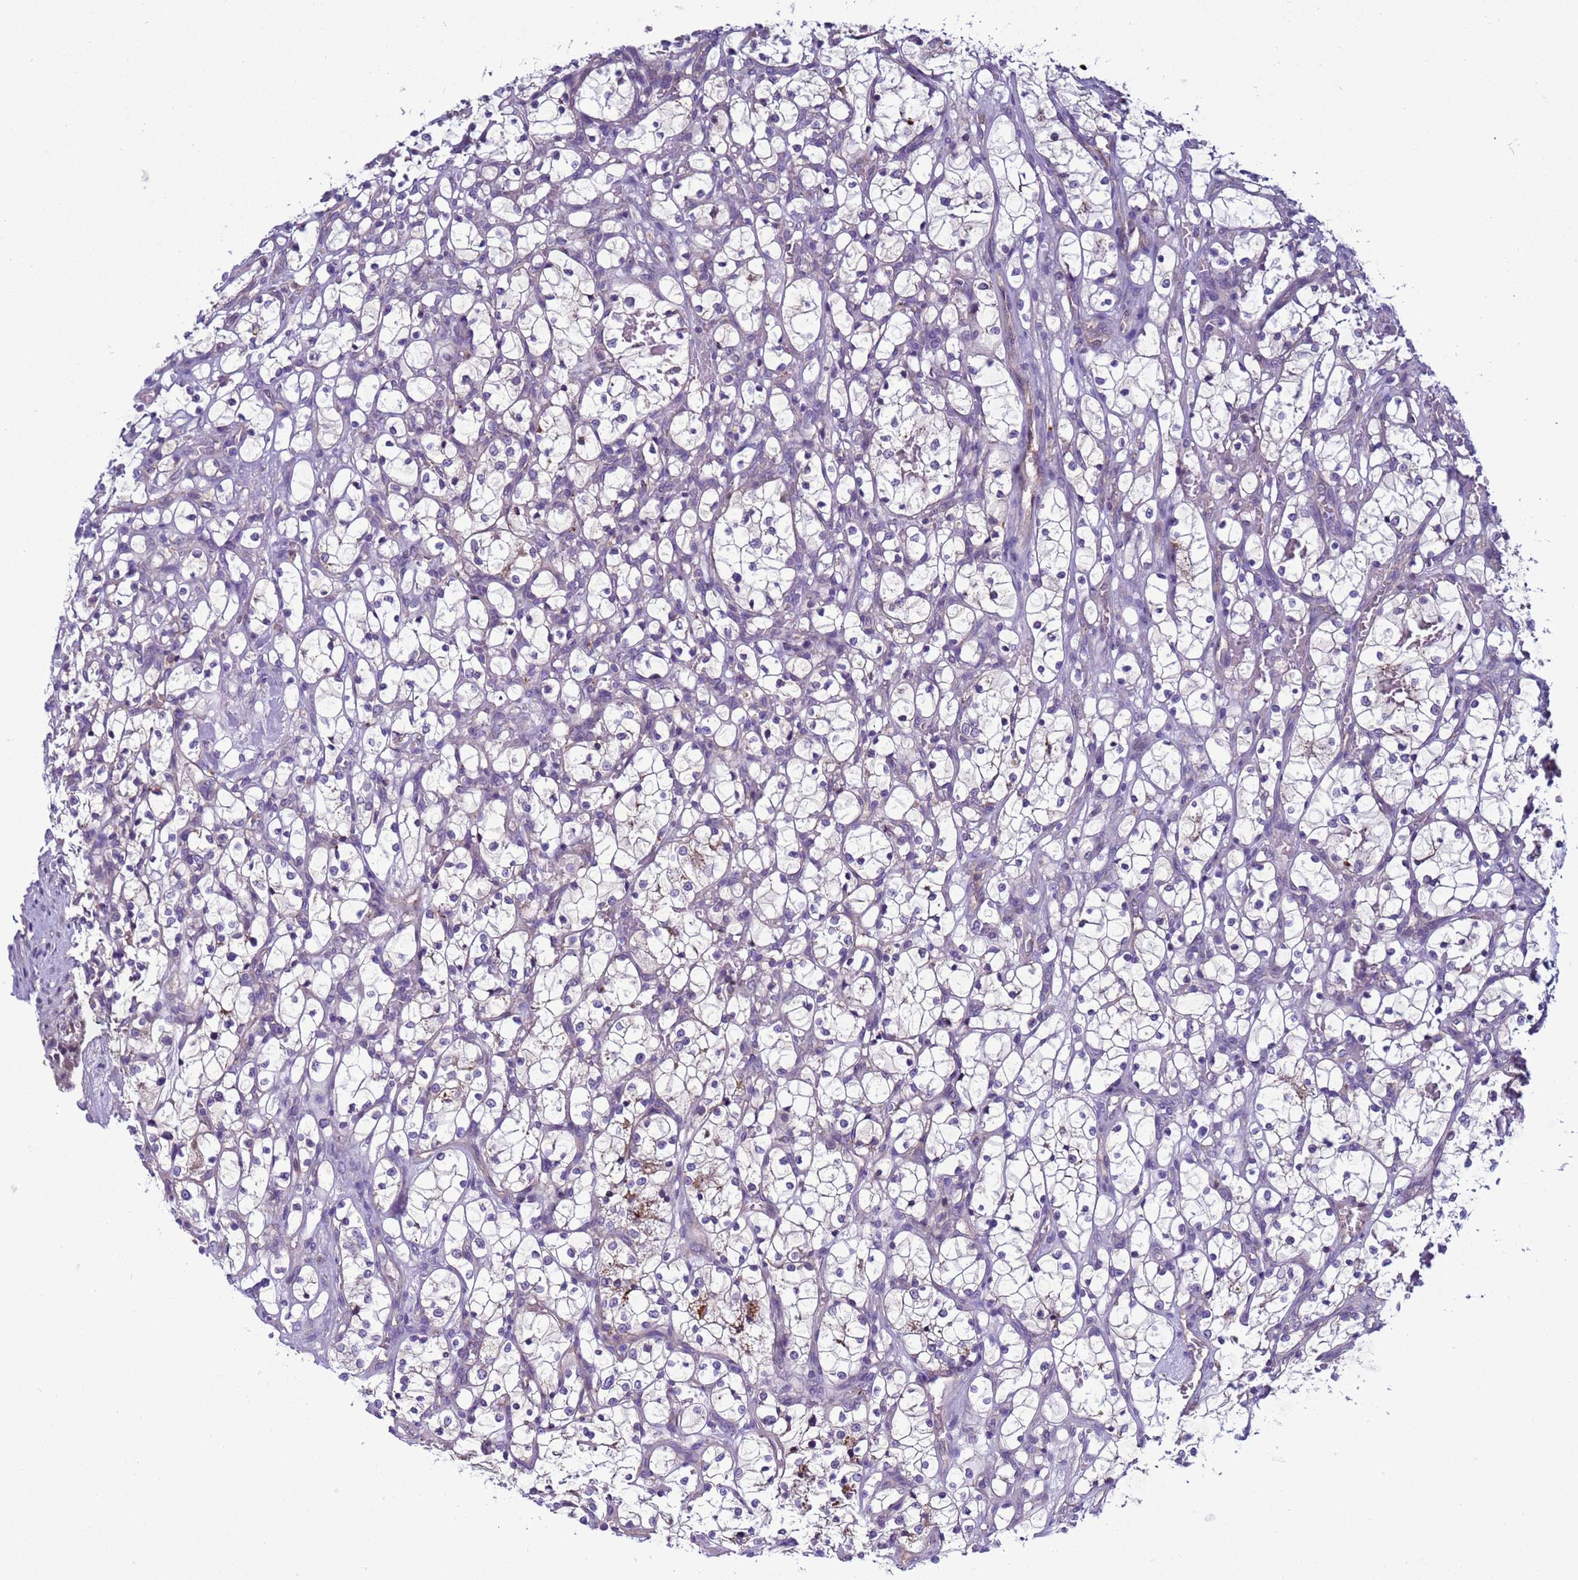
{"staining": {"intensity": "weak", "quantity": "<25%", "location": "cytoplasmic/membranous"}, "tissue": "renal cancer", "cell_type": "Tumor cells", "image_type": "cancer", "snomed": [{"axis": "morphology", "description": "Adenocarcinoma, NOS"}, {"axis": "topography", "description": "Kidney"}], "caption": "IHC image of neoplastic tissue: renal cancer (adenocarcinoma) stained with DAB (3,3'-diaminobenzidine) exhibits no significant protein staining in tumor cells.", "gene": "NAT2", "patient": {"sex": "female", "age": 69}}